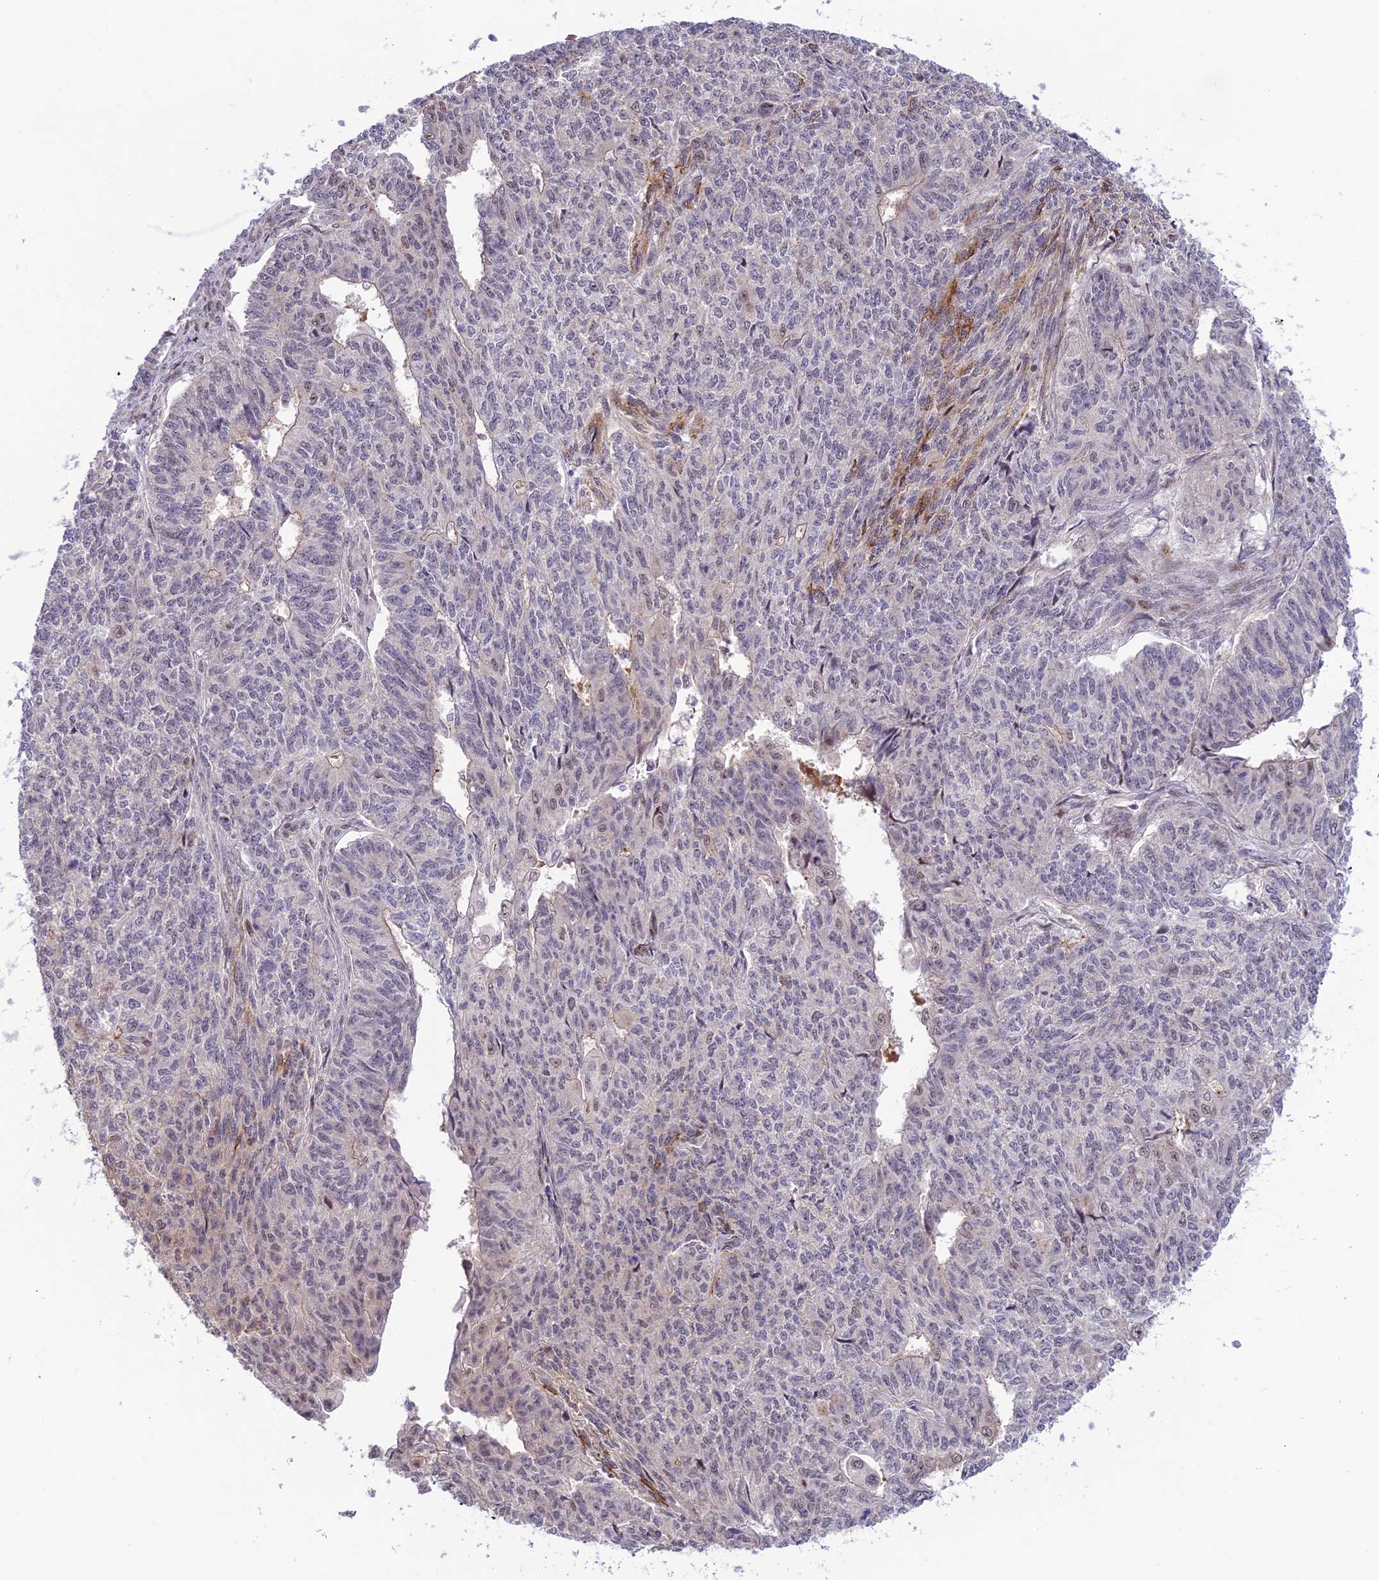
{"staining": {"intensity": "weak", "quantity": "<25%", "location": "nuclear"}, "tissue": "endometrial cancer", "cell_type": "Tumor cells", "image_type": "cancer", "snomed": [{"axis": "morphology", "description": "Adenocarcinoma, NOS"}, {"axis": "topography", "description": "Endometrium"}], "caption": "Immunohistochemistry (IHC) image of neoplastic tissue: endometrial adenocarcinoma stained with DAB demonstrates no significant protein expression in tumor cells.", "gene": "ZNF584", "patient": {"sex": "female", "age": 32}}